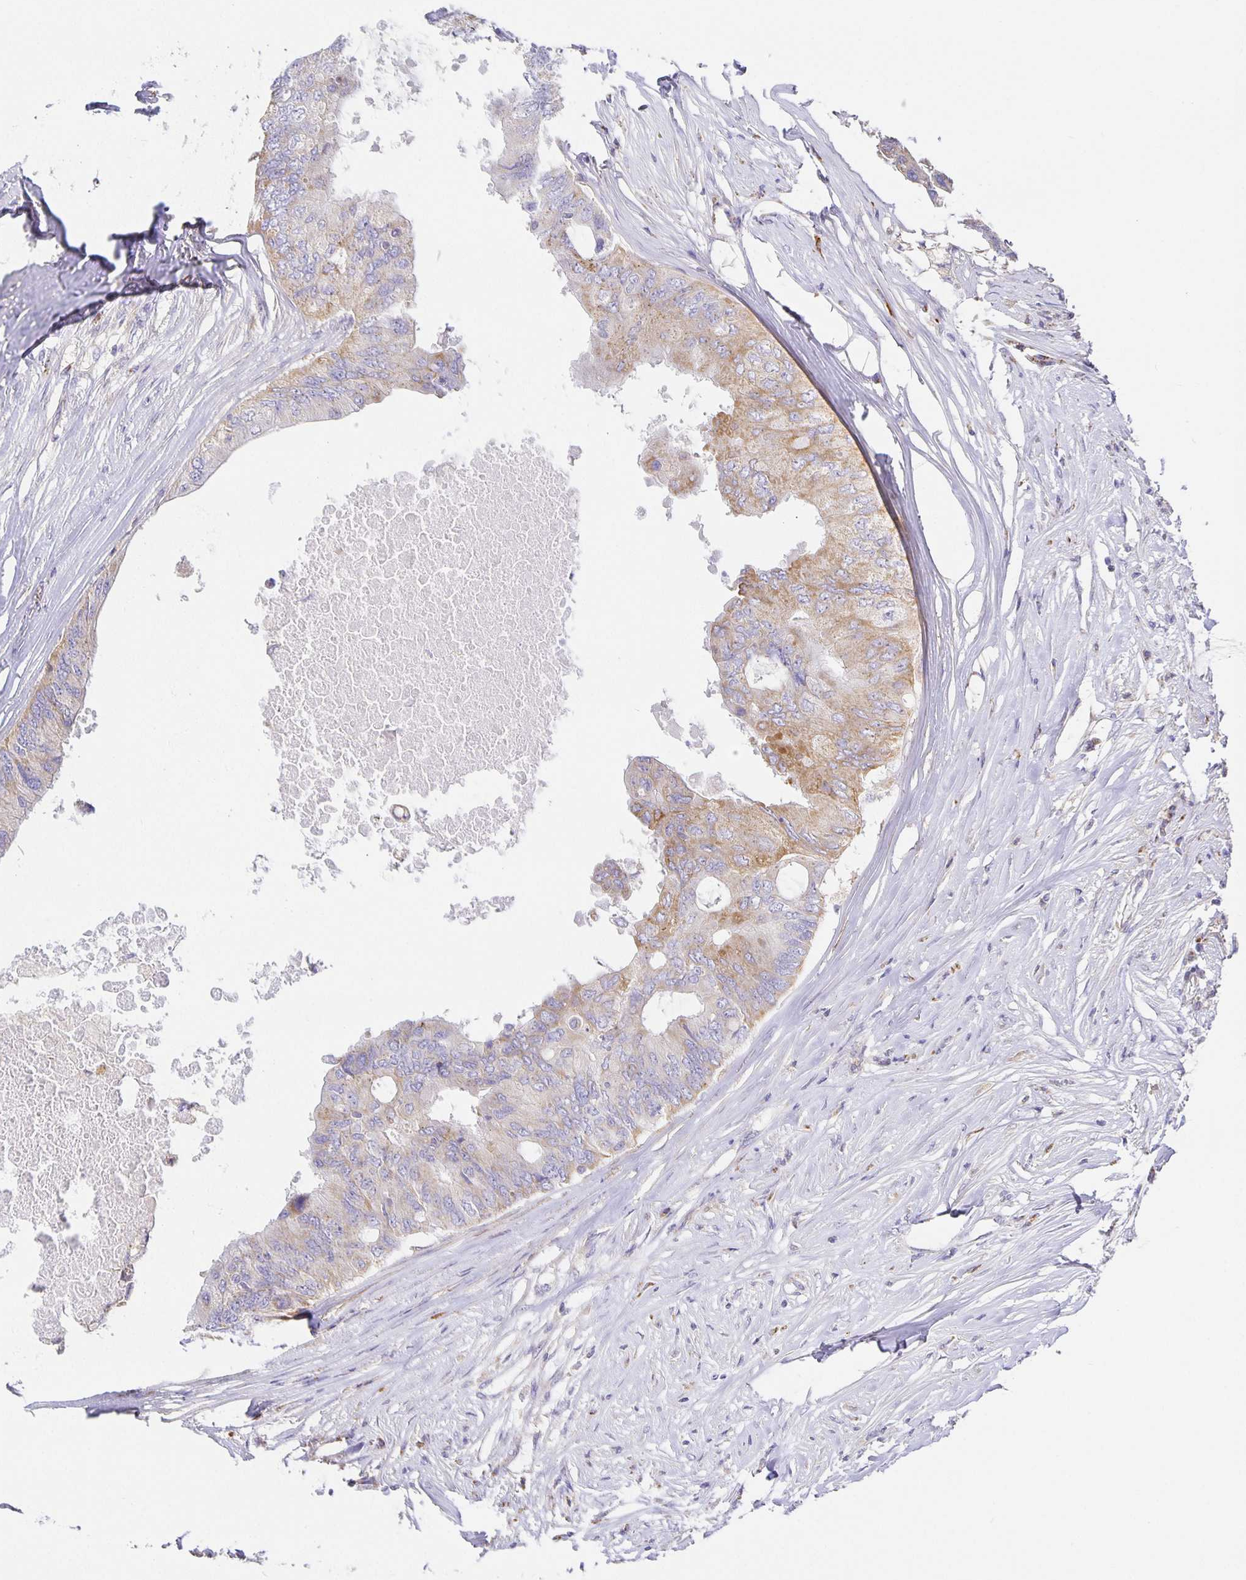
{"staining": {"intensity": "moderate", "quantity": "<25%", "location": "cytoplasmic/membranous"}, "tissue": "colorectal cancer", "cell_type": "Tumor cells", "image_type": "cancer", "snomed": [{"axis": "morphology", "description": "Adenocarcinoma, NOS"}, {"axis": "topography", "description": "Colon"}], "caption": "Colorectal cancer stained for a protein (brown) shows moderate cytoplasmic/membranous positive positivity in approximately <25% of tumor cells.", "gene": "FLRT3", "patient": {"sex": "male", "age": 71}}